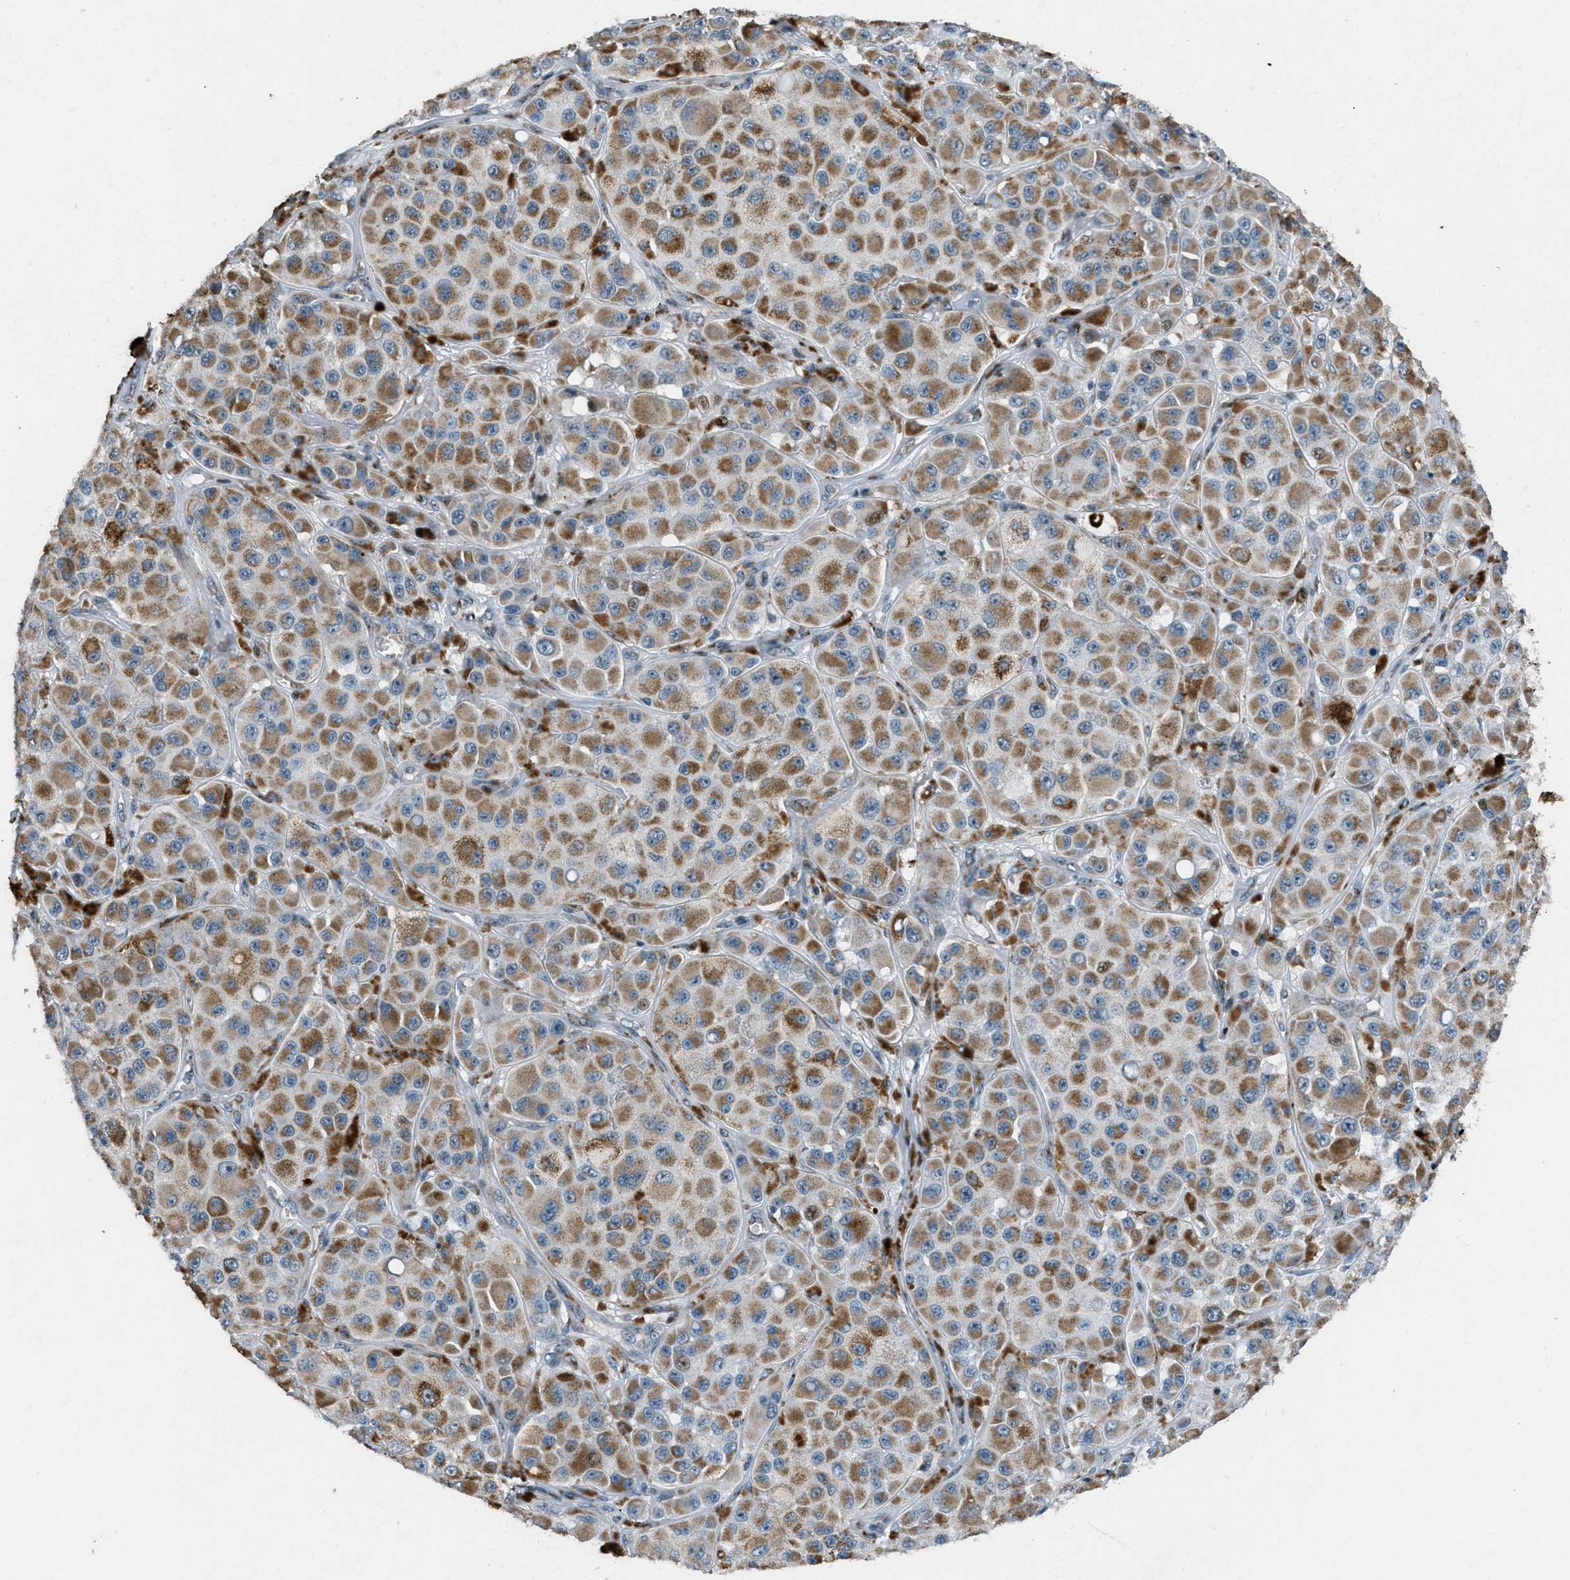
{"staining": {"intensity": "strong", "quantity": ">75%", "location": "cytoplasmic/membranous"}, "tissue": "melanoma", "cell_type": "Tumor cells", "image_type": "cancer", "snomed": [{"axis": "morphology", "description": "Malignant melanoma, NOS"}, {"axis": "topography", "description": "Skin"}], "caption": "Malignant melanoma tissue exhibits strong cytoplasmic/membranous expression in approximately >75% of tumor cells", "gene": "GPC6", "patient": {"sex": "male", "age": 84}}